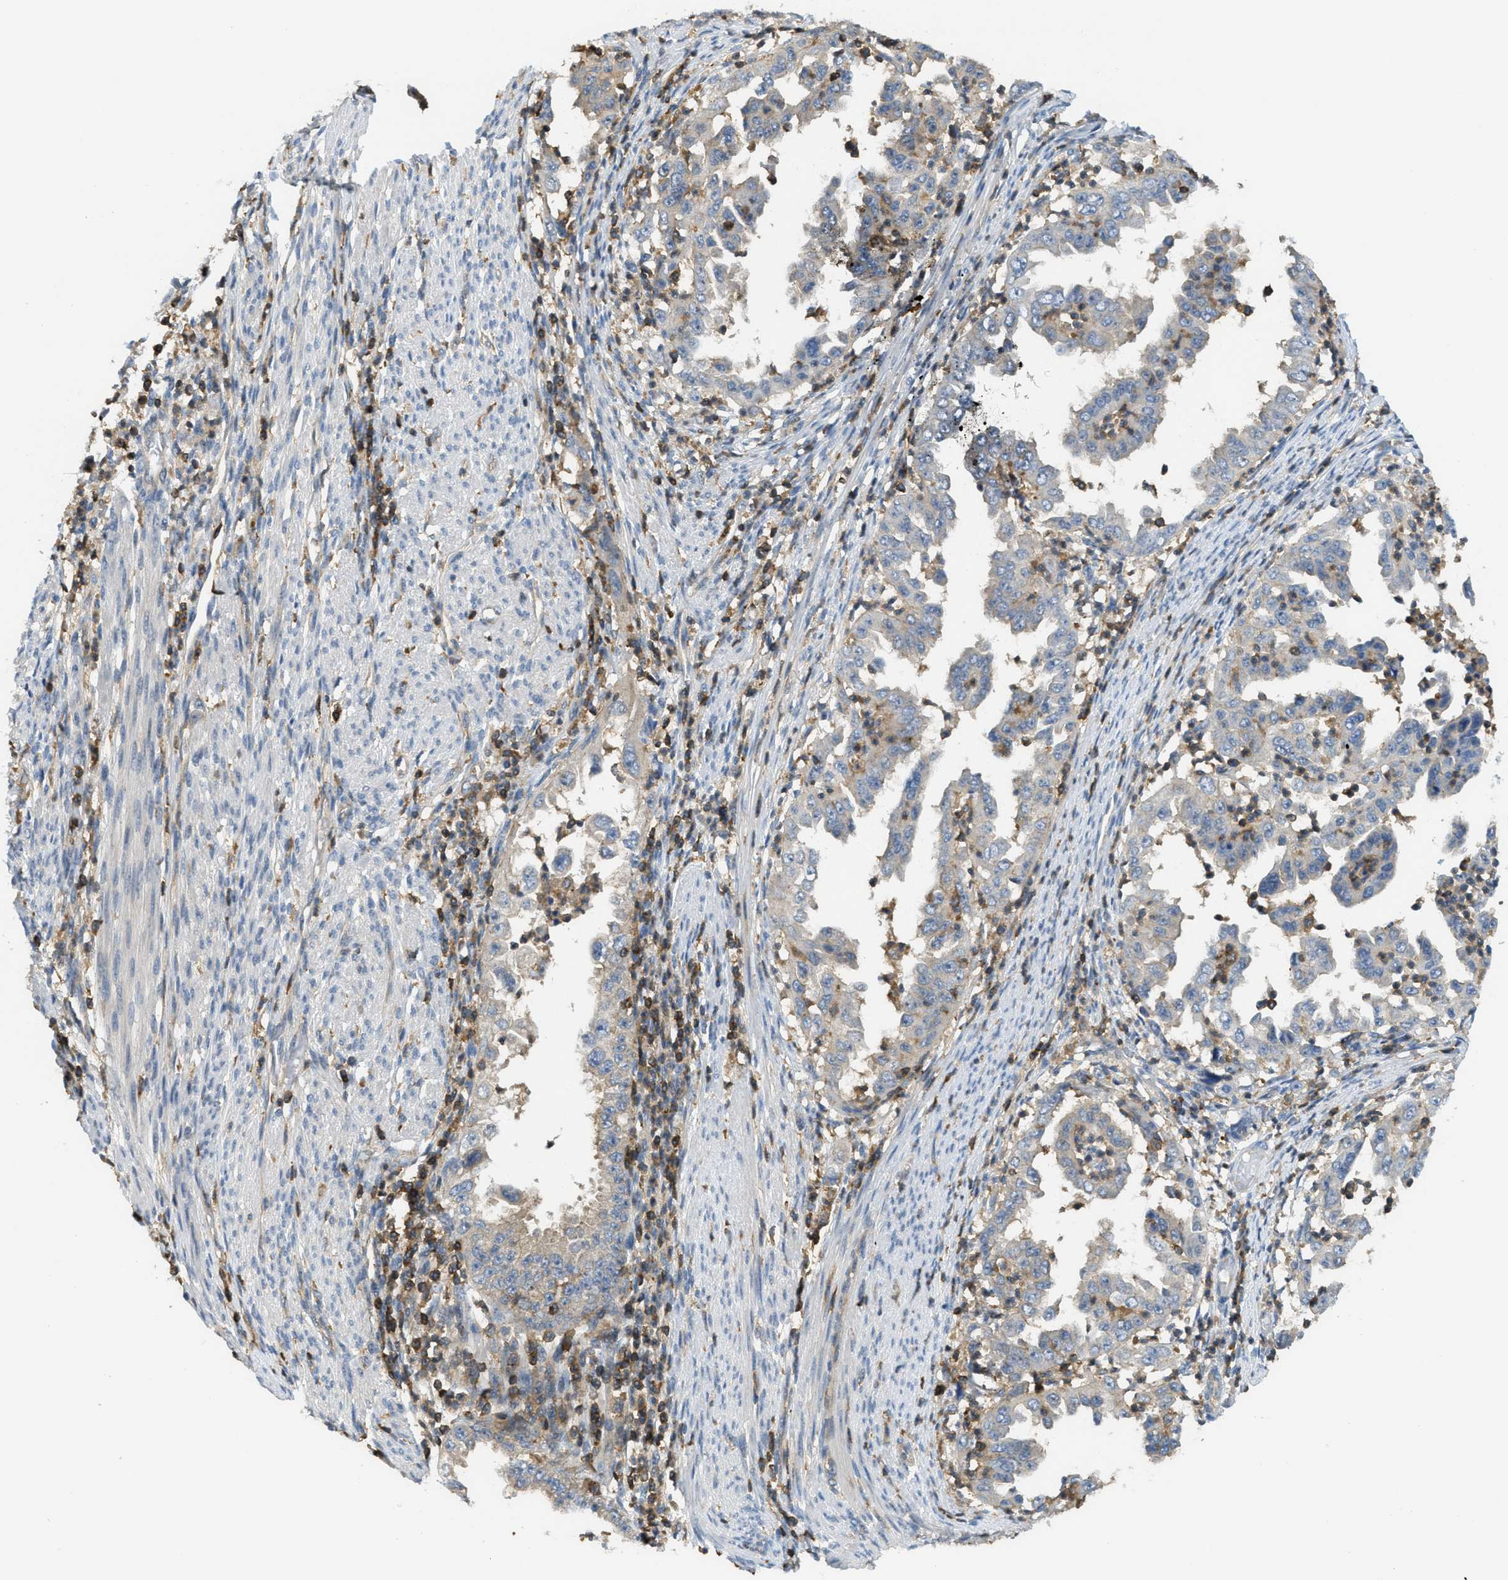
{"staining": {"intensity": "weak", "quantity": "<25%", "location": "cytoplasmic/membranous"}, "tissue": "endometrial cancer", "cell_type": "Tumor cells", "image_type": "cancer", "snomed": [{"axis": "morphology", "description": "Adenocarcinoma, NOS"}, {"axis": "topography", "description": "Endometrium"}], "caption": "Immunohistochemistry image of endometrial adenocarcinoma stained for a protein (brown), which reveals no staining in tumor cells. The staining is performed using DAB (3,3'-diaminobenzidine) brown chromogen with nuclei counter-stained in using hematoxylin.", "gene": "GRIK2", "patient": {"sex": "female", "age": 85}}